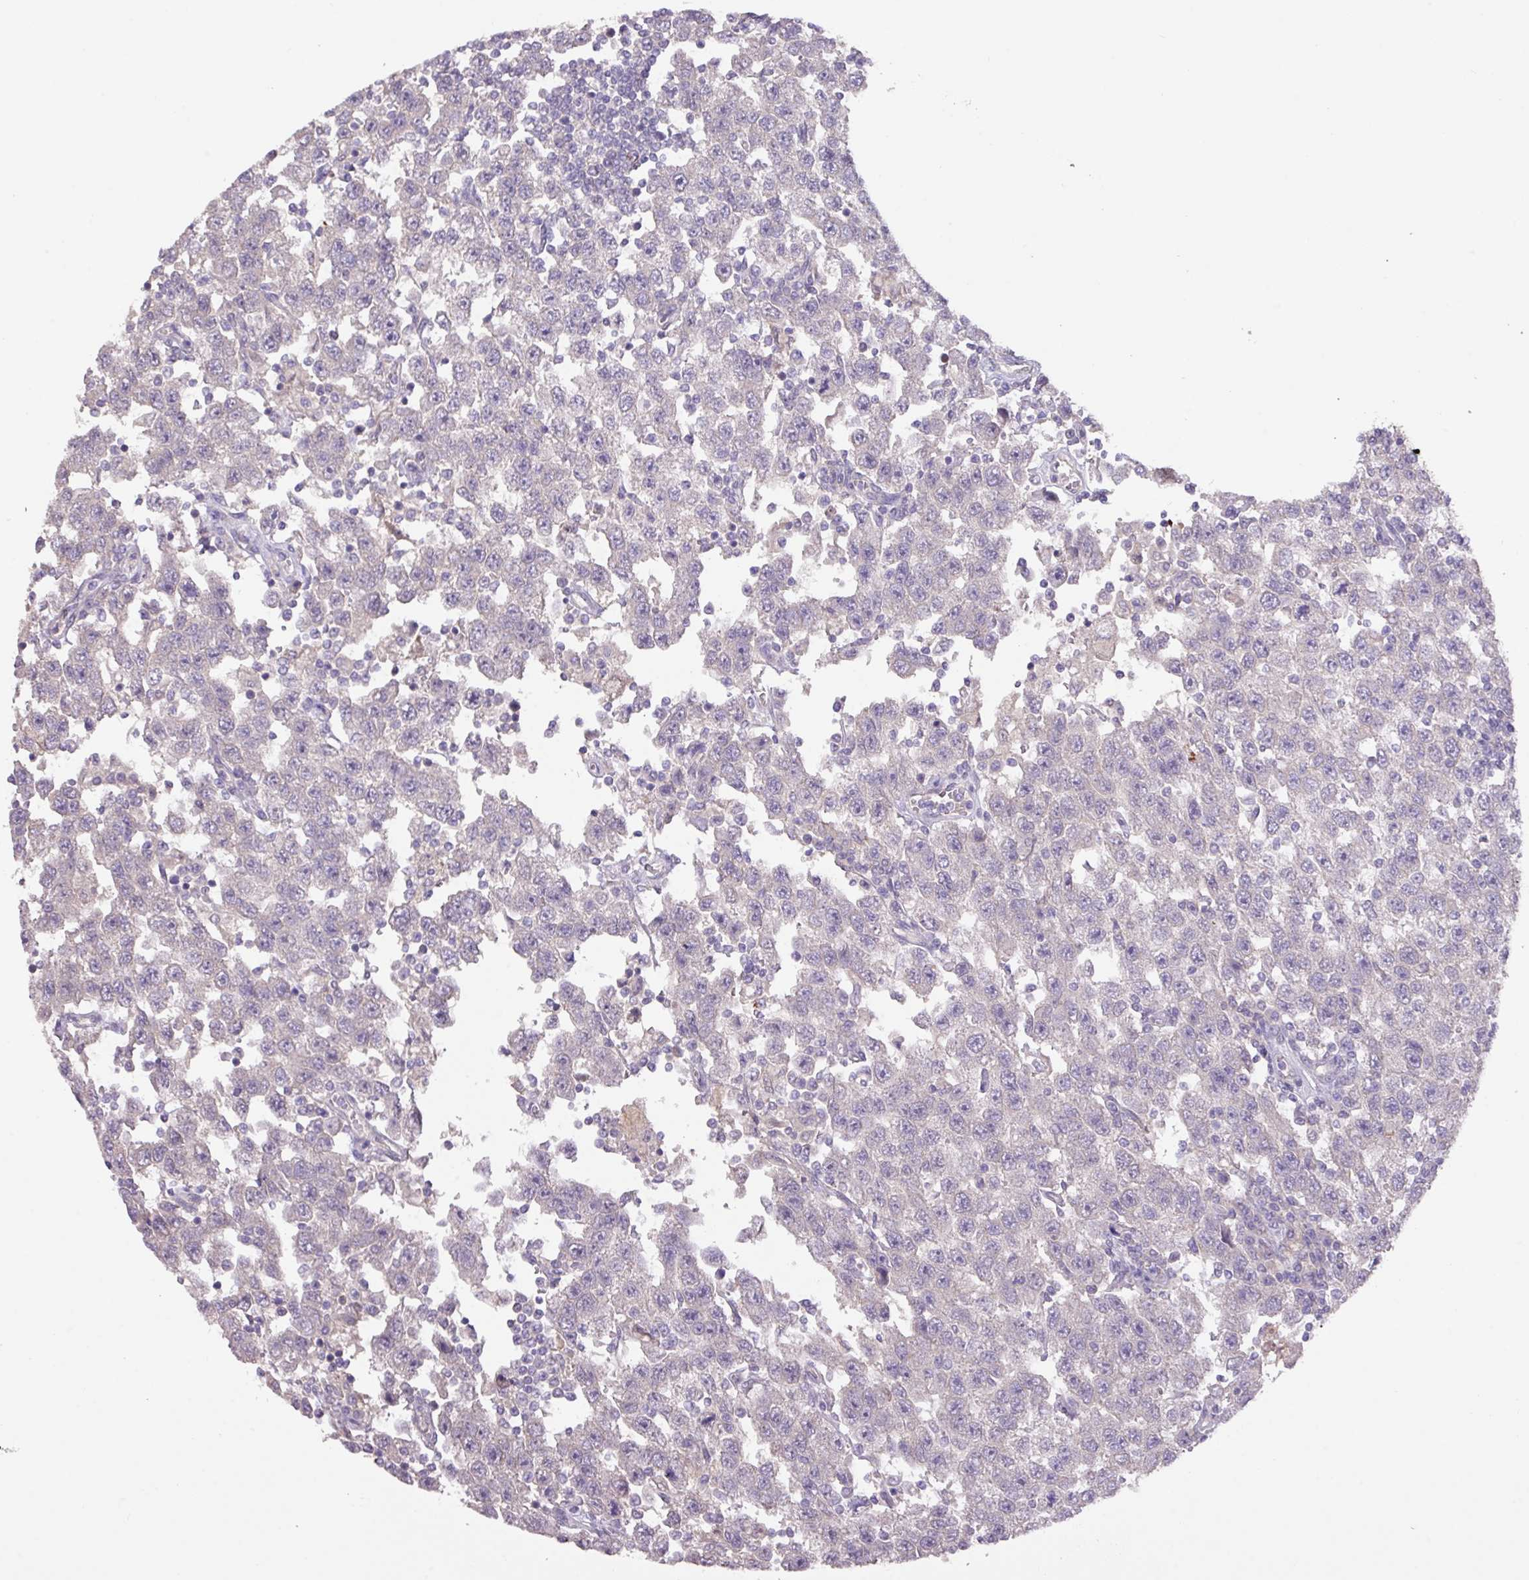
{"staining": {"intensity": "negative", "quantity": "none", "location": "none"}, "tissue": "testis cancer", "cell_type": "Tumor cells", "image_type": "cancer", "snomed": [{"axis": "morphology", "description": "Seminoma, NOS"}, {"axis": "topography", "description": "Testis"}], "caption": "Immunohistochemistry (IHC) histopathology image of neoplastic tissue: human seminoma (testis) stained with DAB reveals no significant protein positivity in tumor cells.", "gene": "PRADC1", "patient": {"sex": "male", "age": 41}}